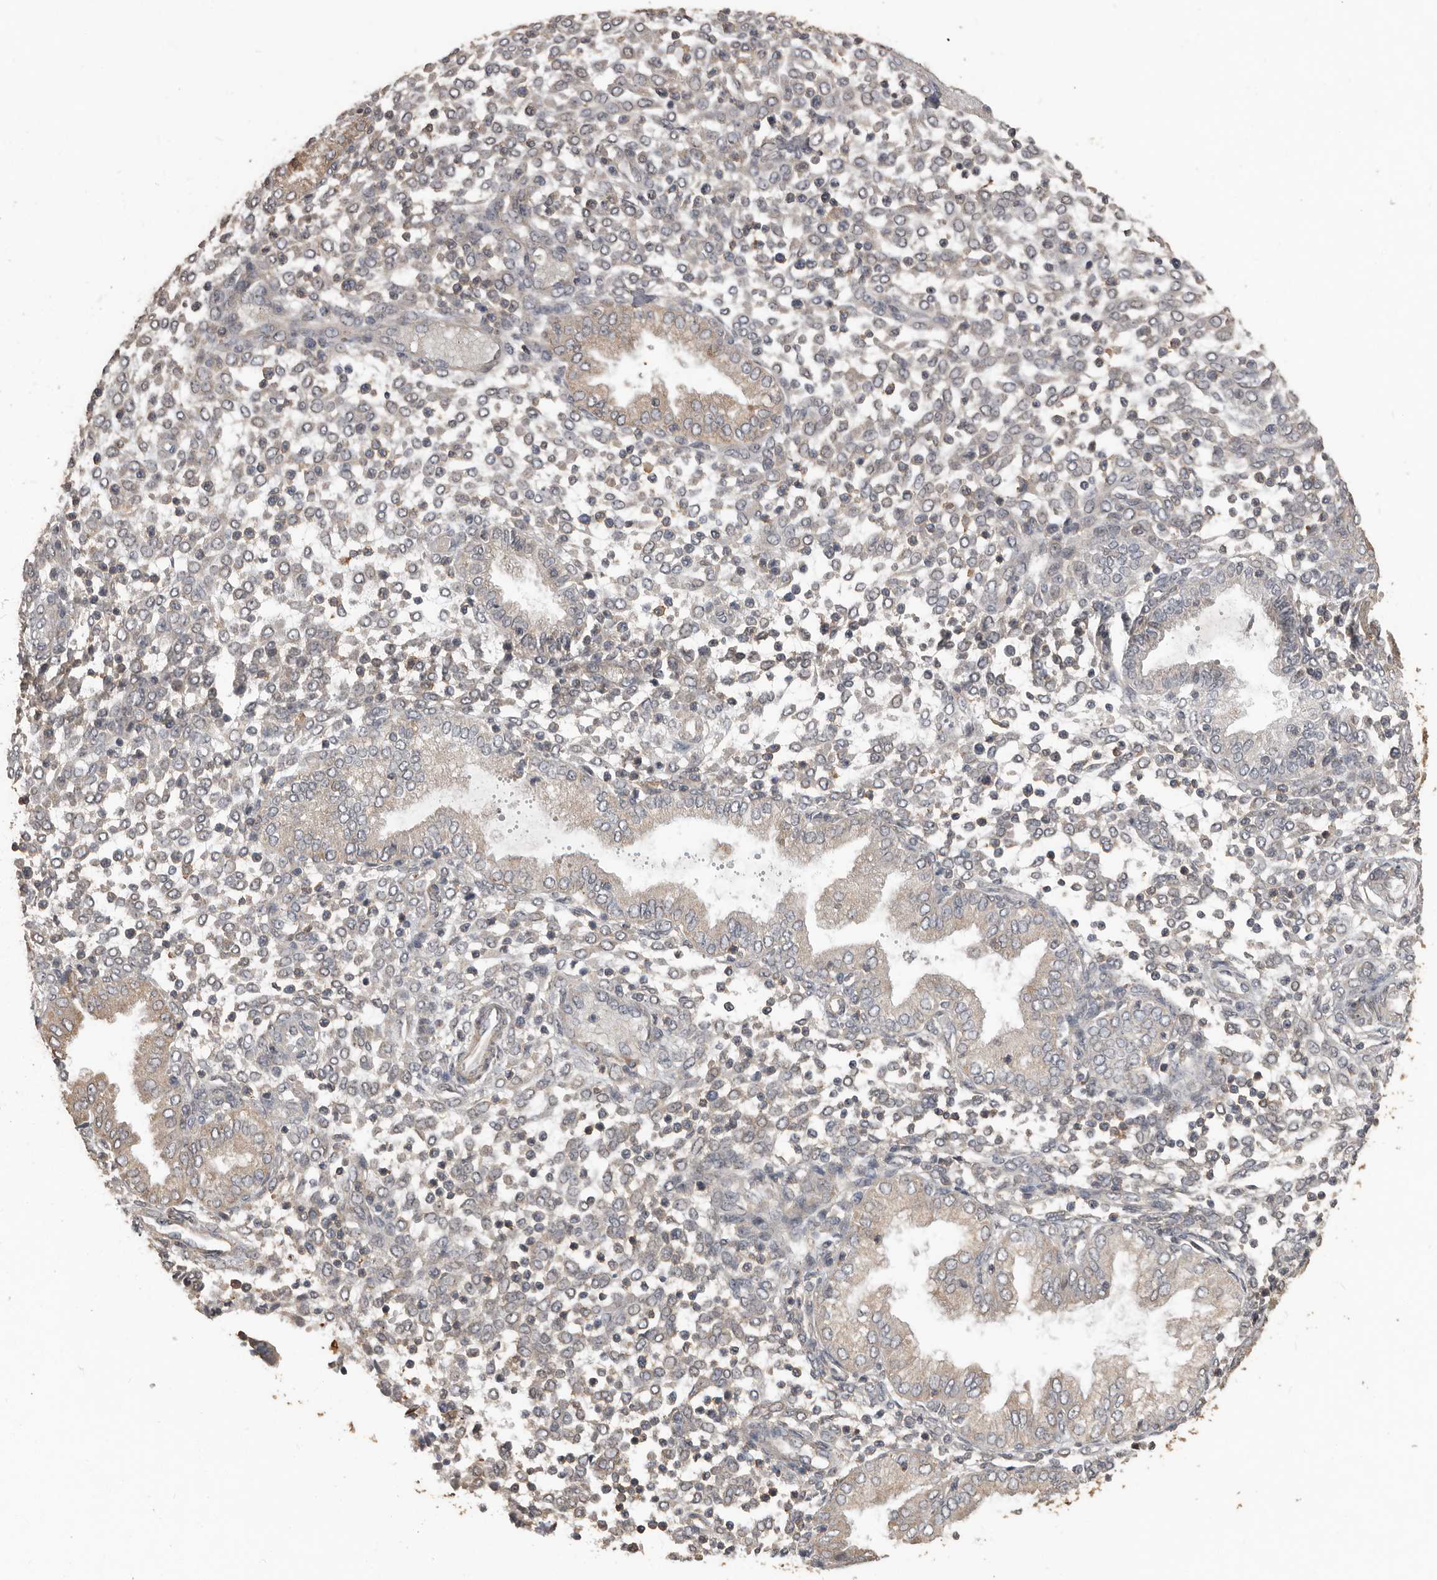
{"staining": {"intensity": "weak", "quantity": "<25%", "location": "cytoplasmic/membranous"}, "tissue": "endometrium", "cell_type": "Cells in endometrial stroma", "image_type": "normal", "snomed": [{"axis": "morphology", "description": "Normal tissue, NOS"}, {"axis": "topography", "description": "Endometrium"}], "caption": "Immunohistochemistry of normal human endometrium reveals no staining in cells in endometrial stroma.", "gene": "BAMBI", "patient": {"sex": "female", "age": 53}}